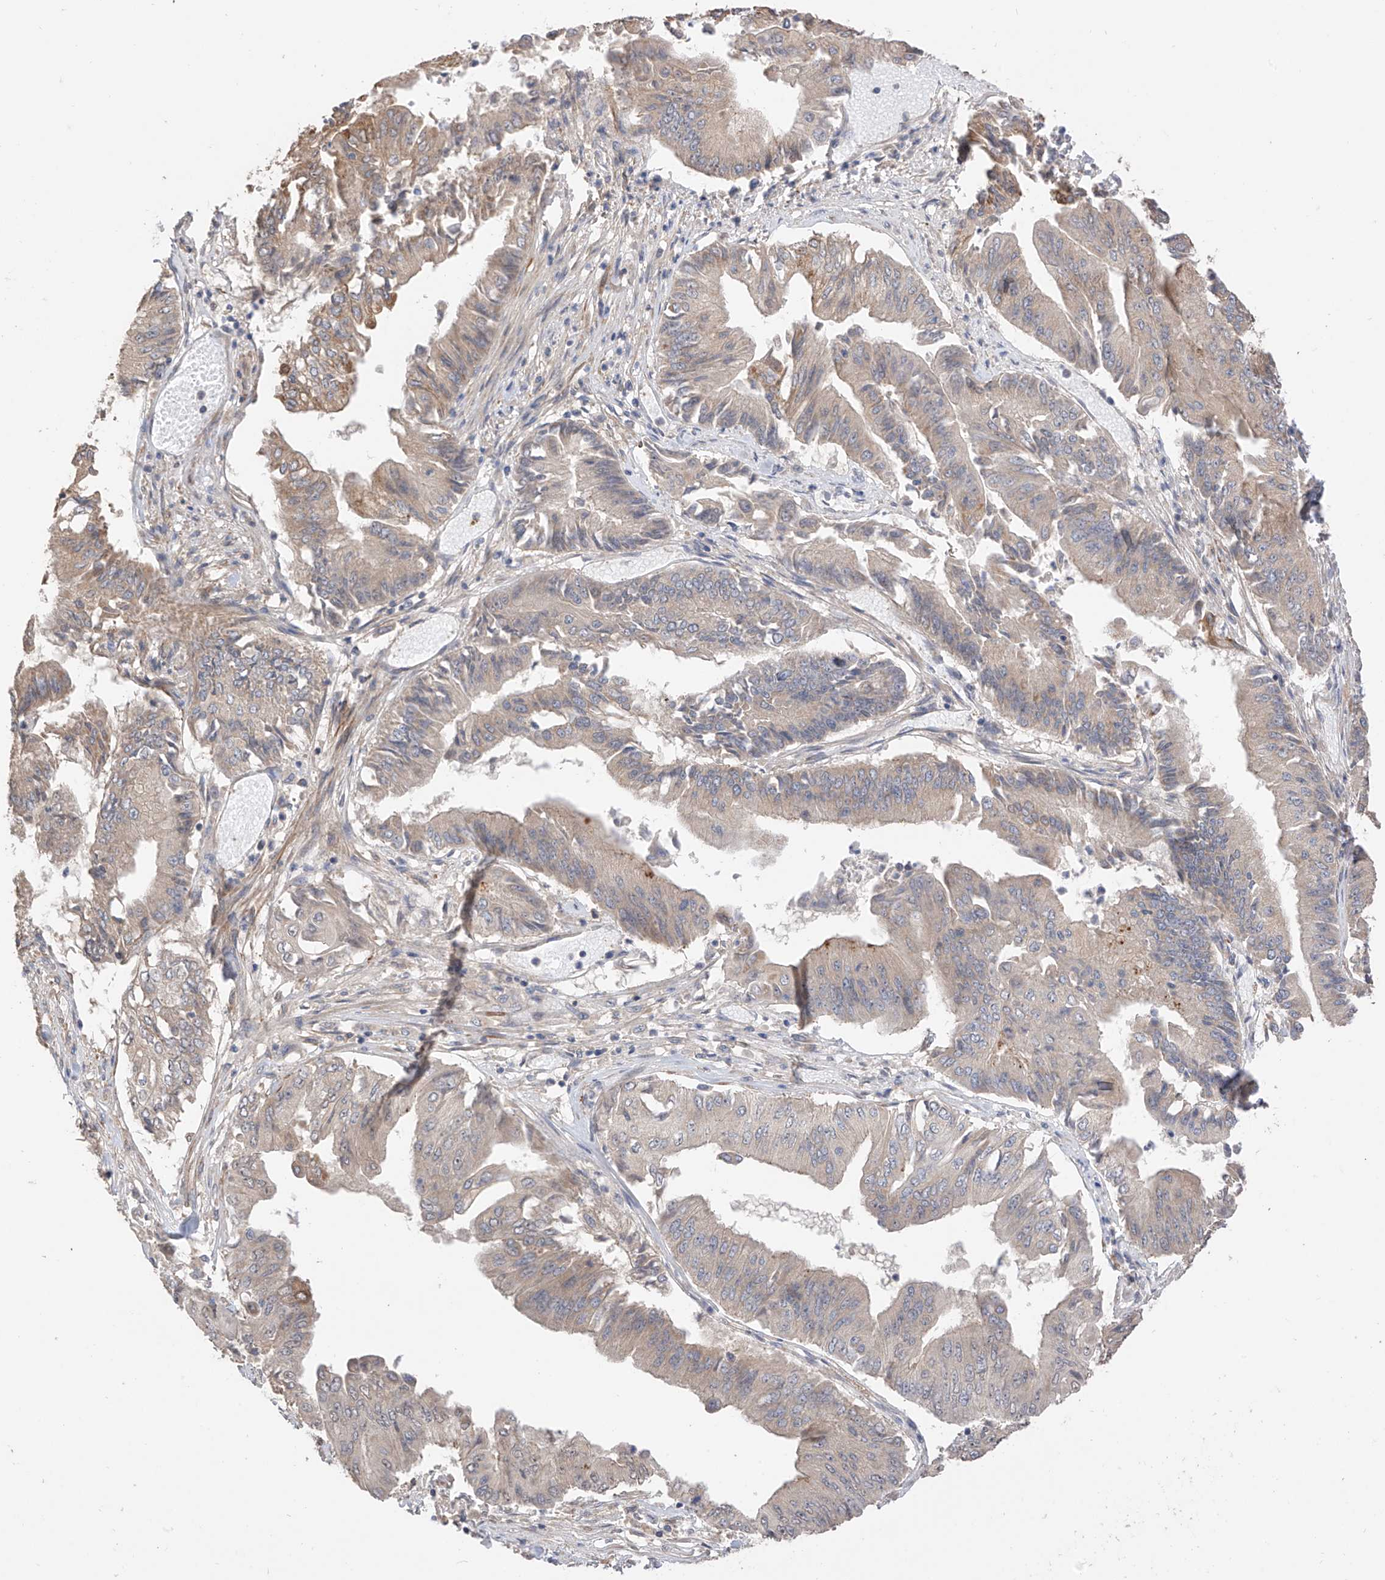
{"staining": {"intensity": "weak", "quantity": "<25%", "location": "cytoplasmic/membranous"}, "tissue": "pancreatic cancer", "cell_type": "Tumor cells", "image_type": "cancer", "snomed": [{"axis": "morphology", "description": "Adenocarcinoma, NOS"}, {"axis": "topography", "description": "Pancreas"}], "caption": "A micrograph of pancreatic cancer (adenocarcinoma) stained for a protein reveals no brown staining in tumor cells.", "gene": "LATS1", "patient": {"sex": "female", "age": 77}}